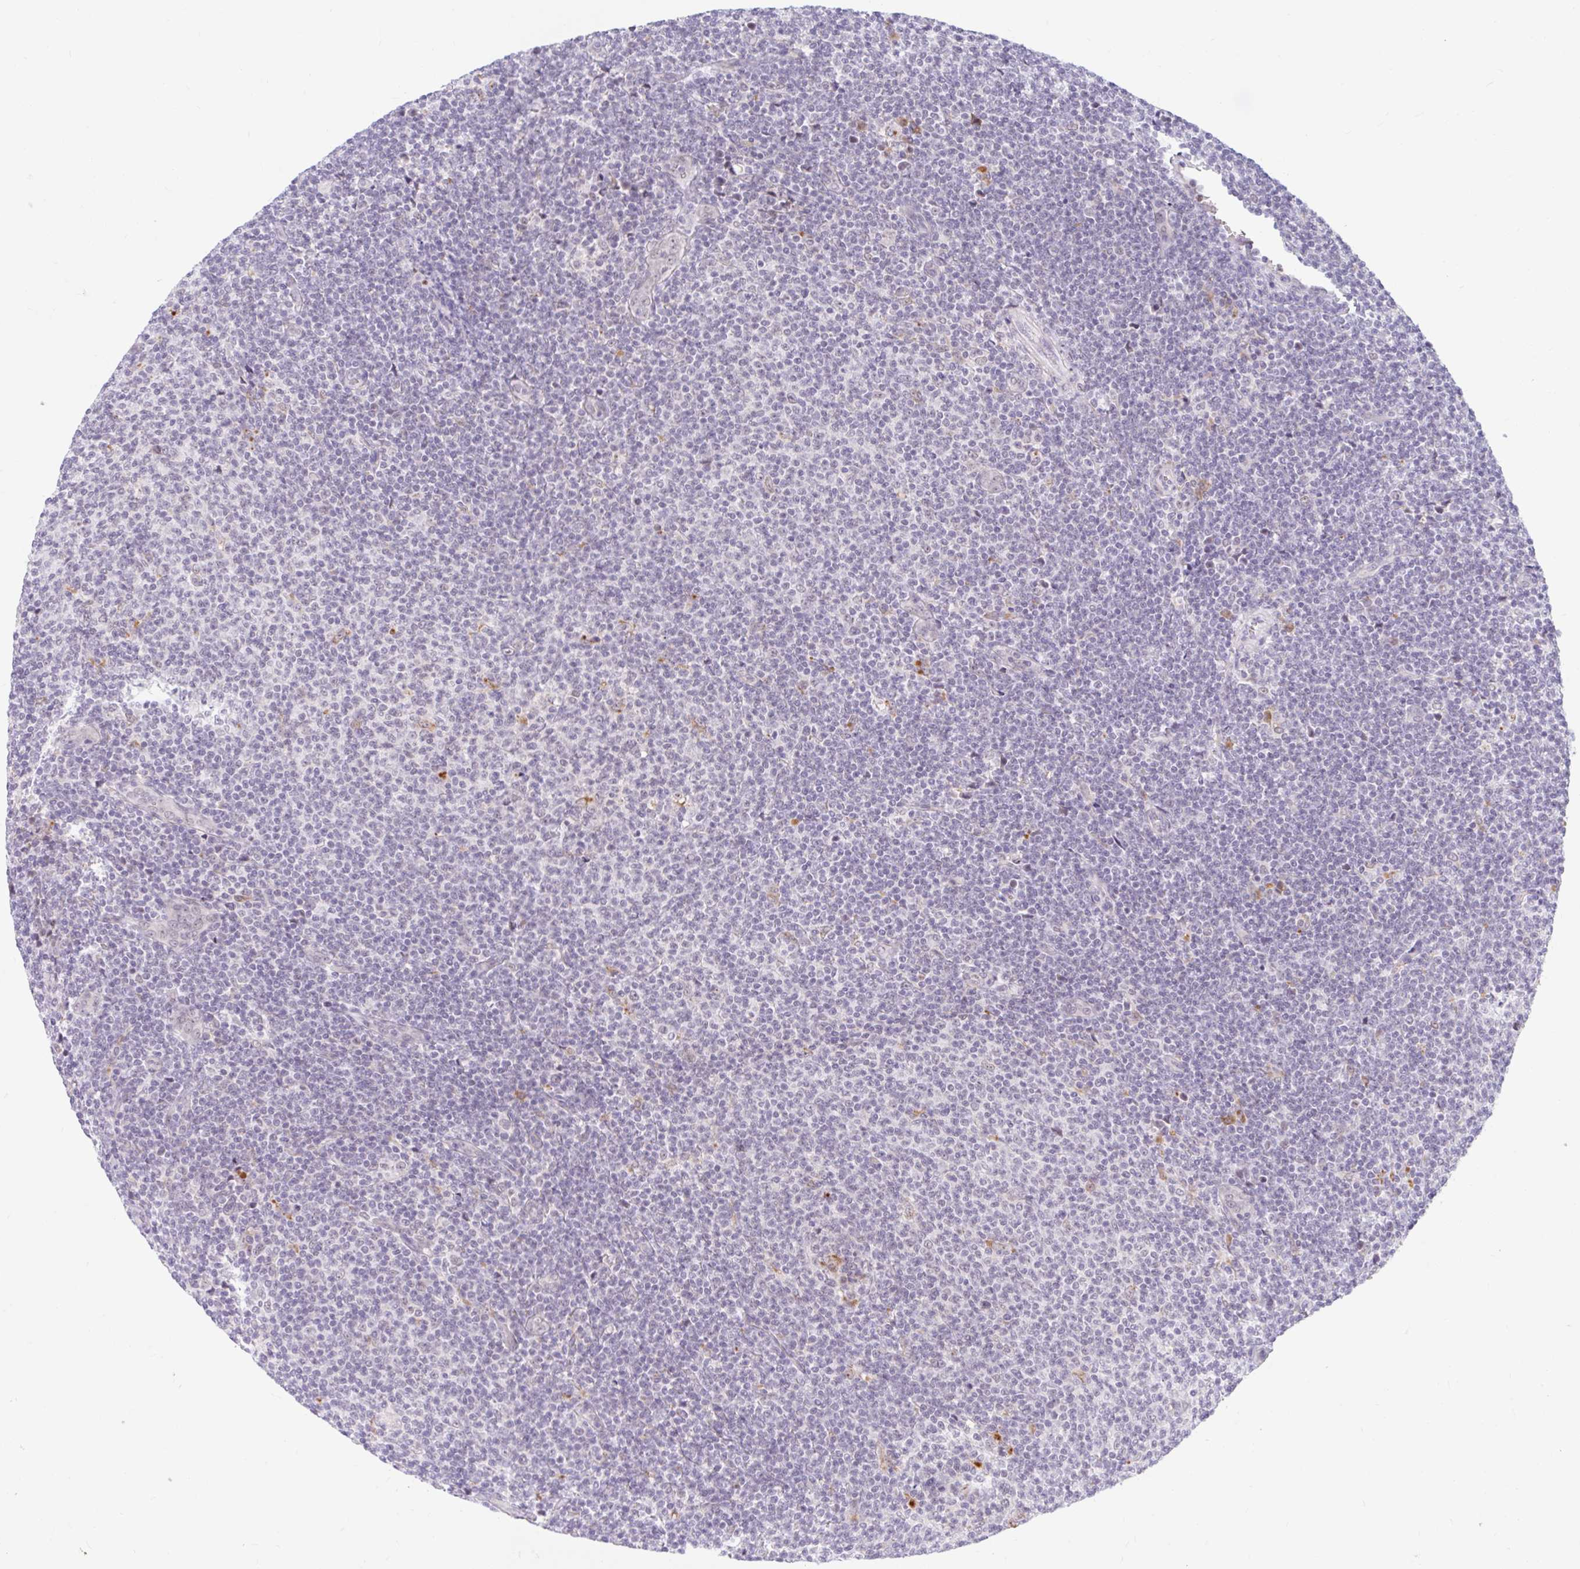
{"staining": {"intensity": "negative", "quantity": "none", "location": "none"}, "tissue": "lymphoma", "cell_type": "Tumor cells", "image_type": "cancer", "snomed": [{"axis": "morphology", "description": "Malignant lymphoma, non-Hodgkin's type, Low grade"}, {"axis": "topography", "description": "Lymph node"}], "caption": "DAB (3,3'-diaminobenzidine) immunohistochemical staining of human lymphoma displays no significant expression in tumor cells.", "gene": "SRSF10", "patient": {"sex": "male", "age": 66}}